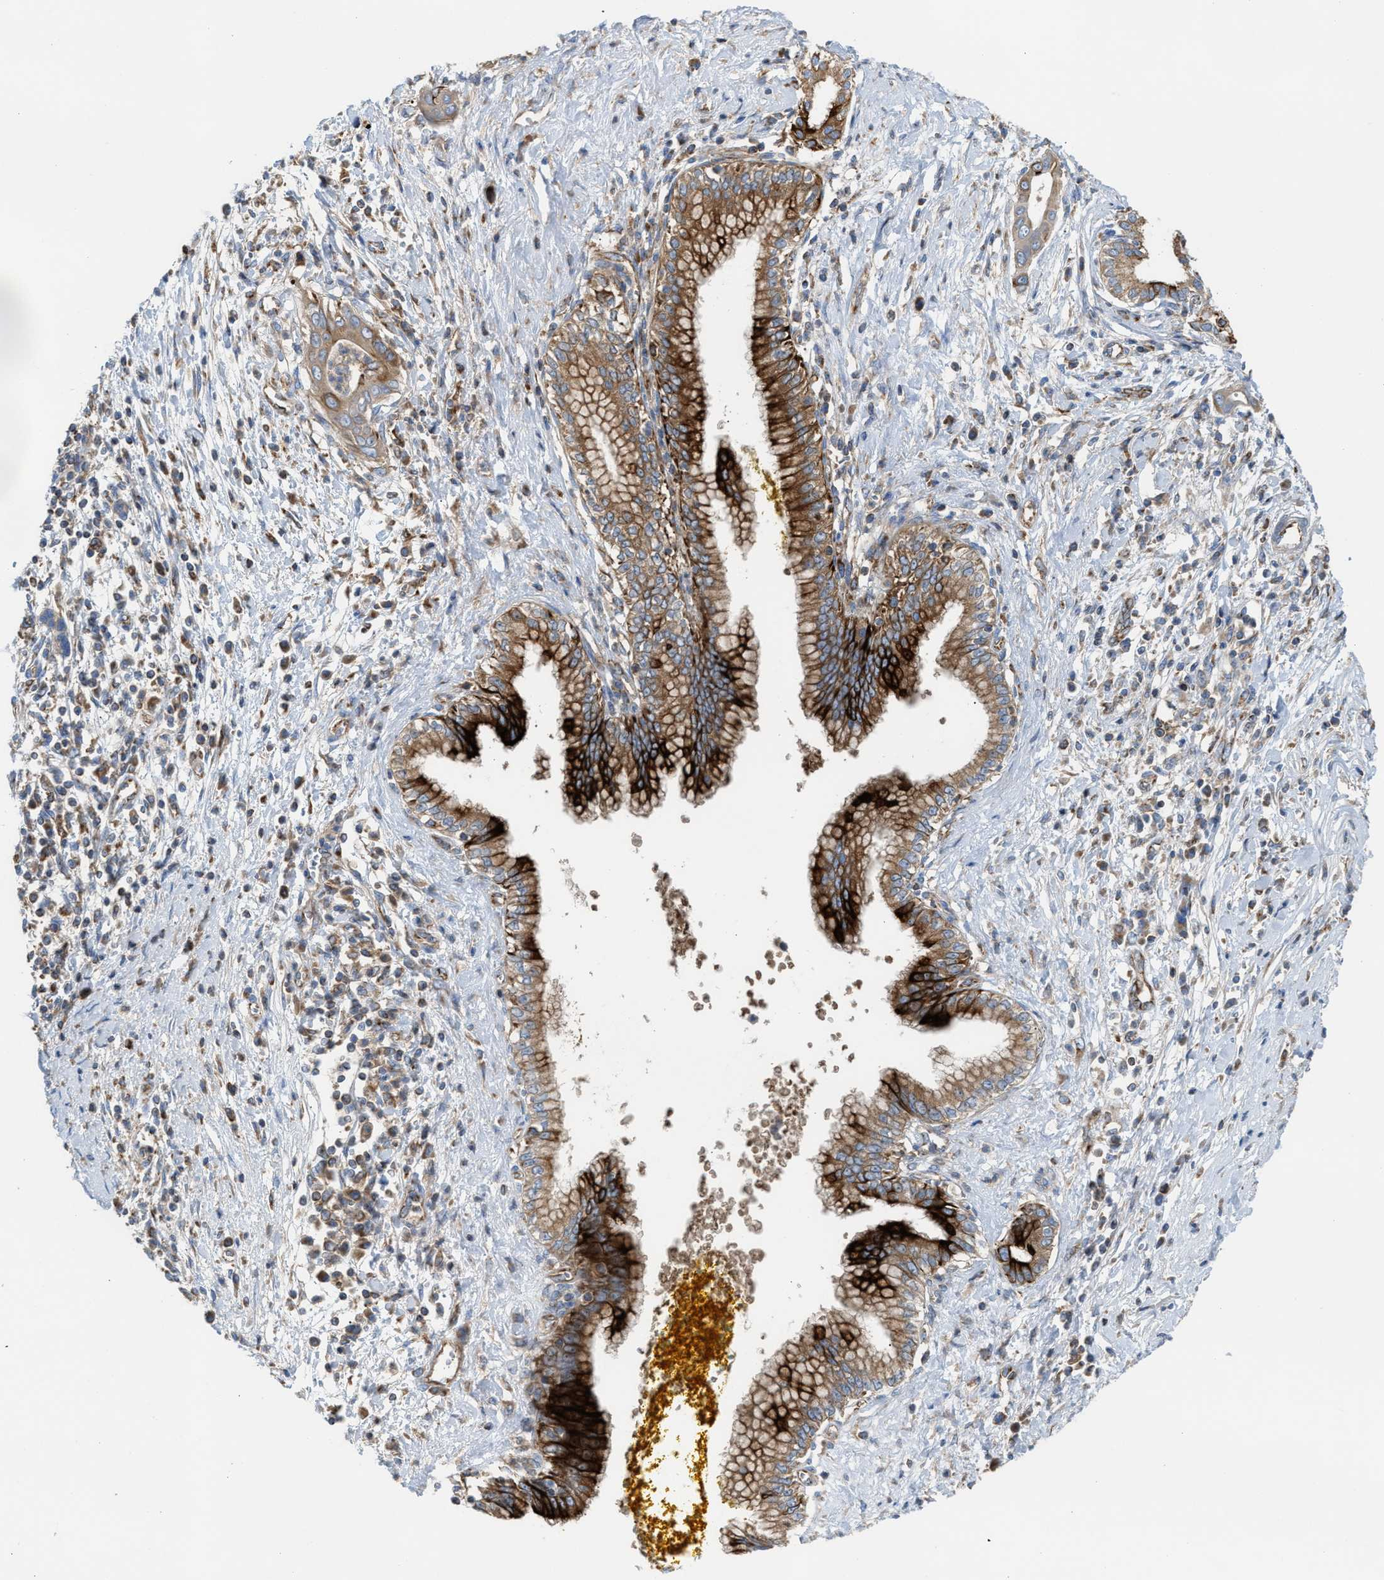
{"staining": {"intensity": "moderate", "quantity": ">75%", "location": "cytoplasmic/membranous"}, "tissue": "pancreatic cancer", "cell_type": "Tumor cells", "image_type": "cancer", "snomed": [{"axis": "morphology", "description": "Adenocarcinoma, NOS"}, {"axis": "topography", "description": "Pancreas"}], "caption": "The histopathology image exhibits staining of pancreatic cancer, revealing moderate cytoplasmic/membranous protein positivity (brown color) within tumor cells.", "gene": "TBC1D15", "patient": {"sex": "male", "age": 58}}